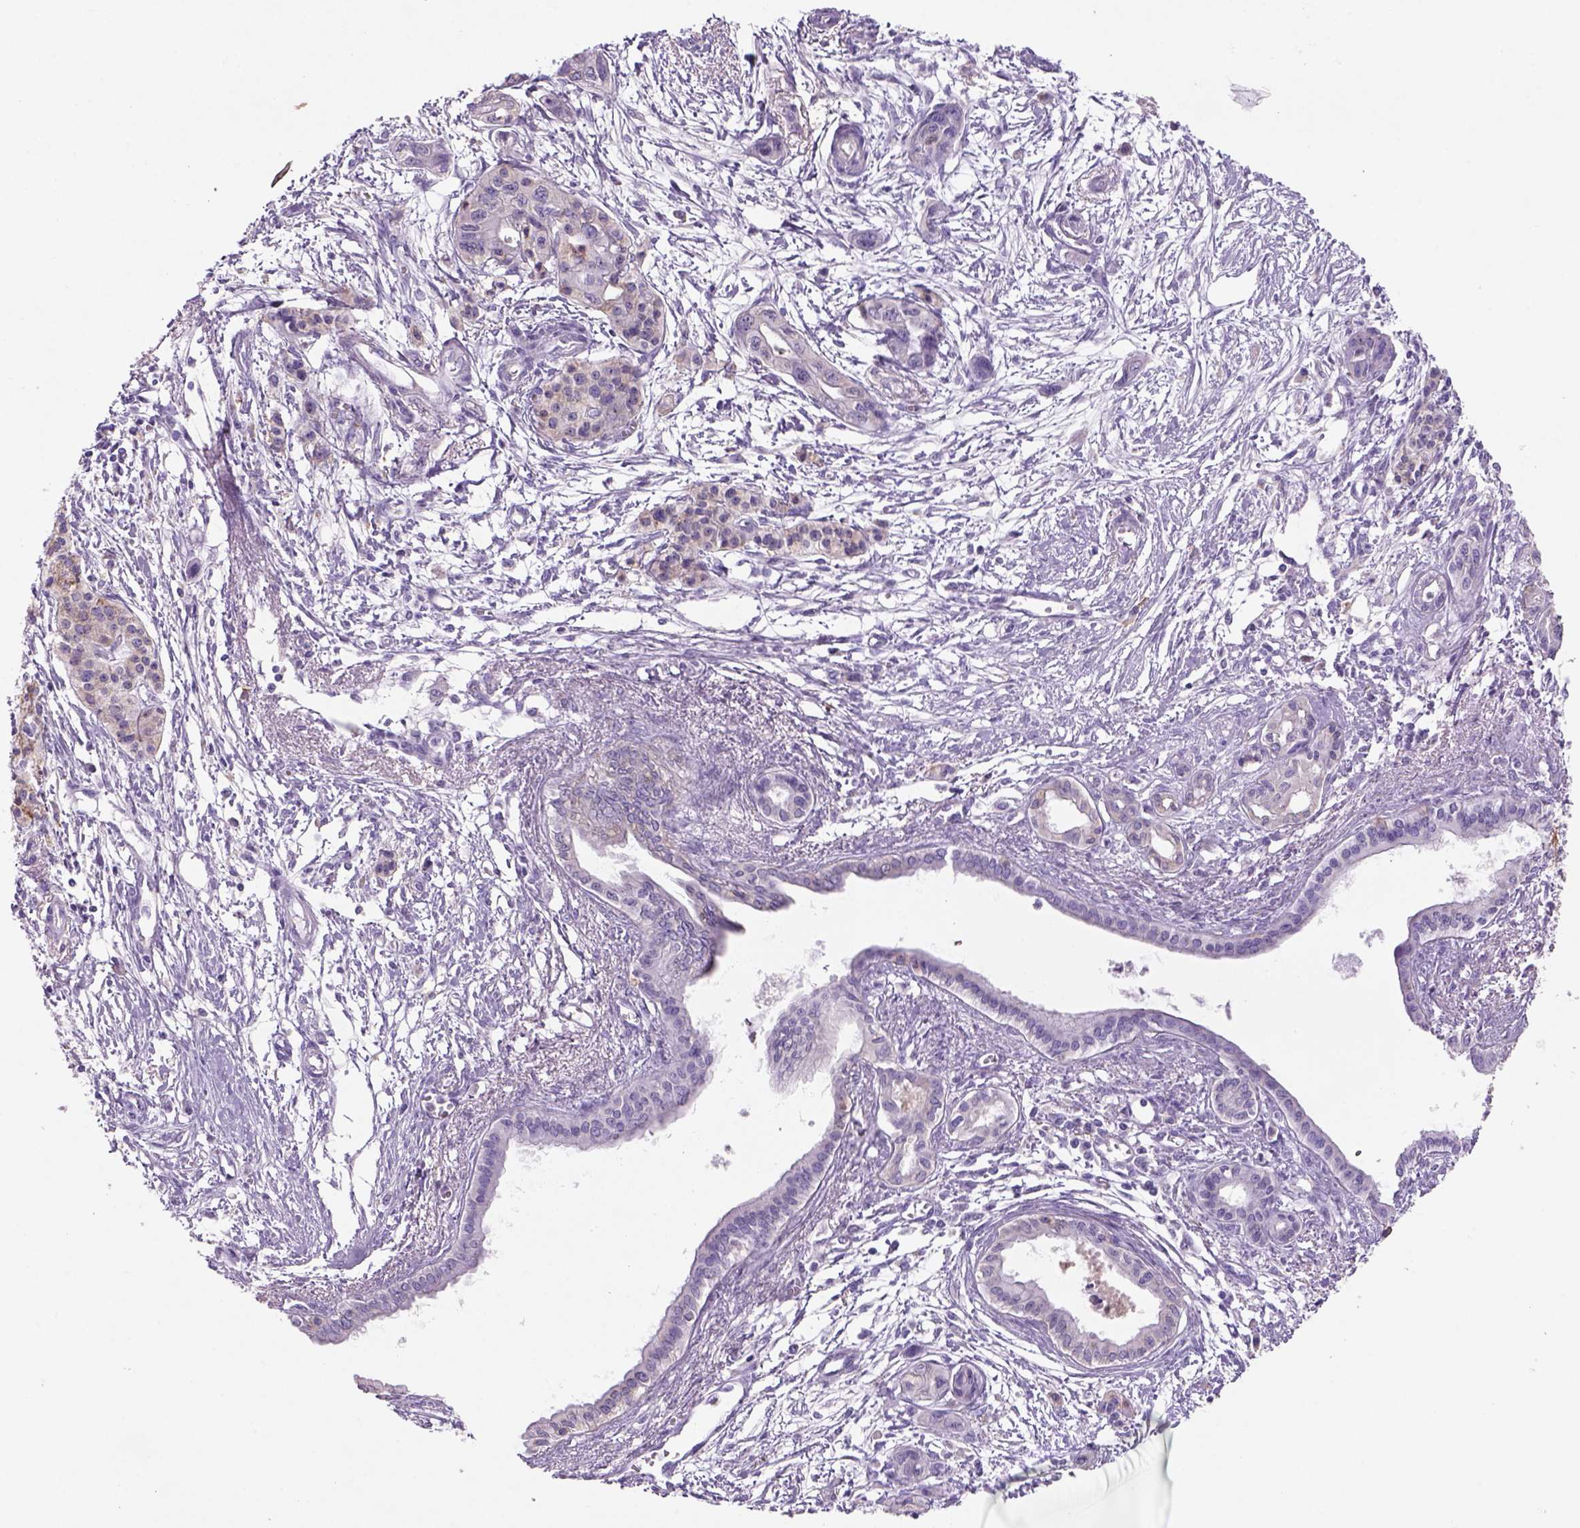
{"staining": {"intensity": "negative", "quantity": "none", "location": "none"}, "tissue": "pancreatic cancer", "cell_type": "Tumor cells", "image_type": "cancer", "snomed": [{"axis": "morphology", "description": "Adenocarcinoma, NOS"}, {"axis": "topography", "description": "Pancreas"}], "caption": "Immunohistochemical staining of human adenocarcinoma (pancreatic) exhibits no significant staining in tumor cells.", "gene": "NAALAD2", "patient": {"sex": "female", "age": 76}}